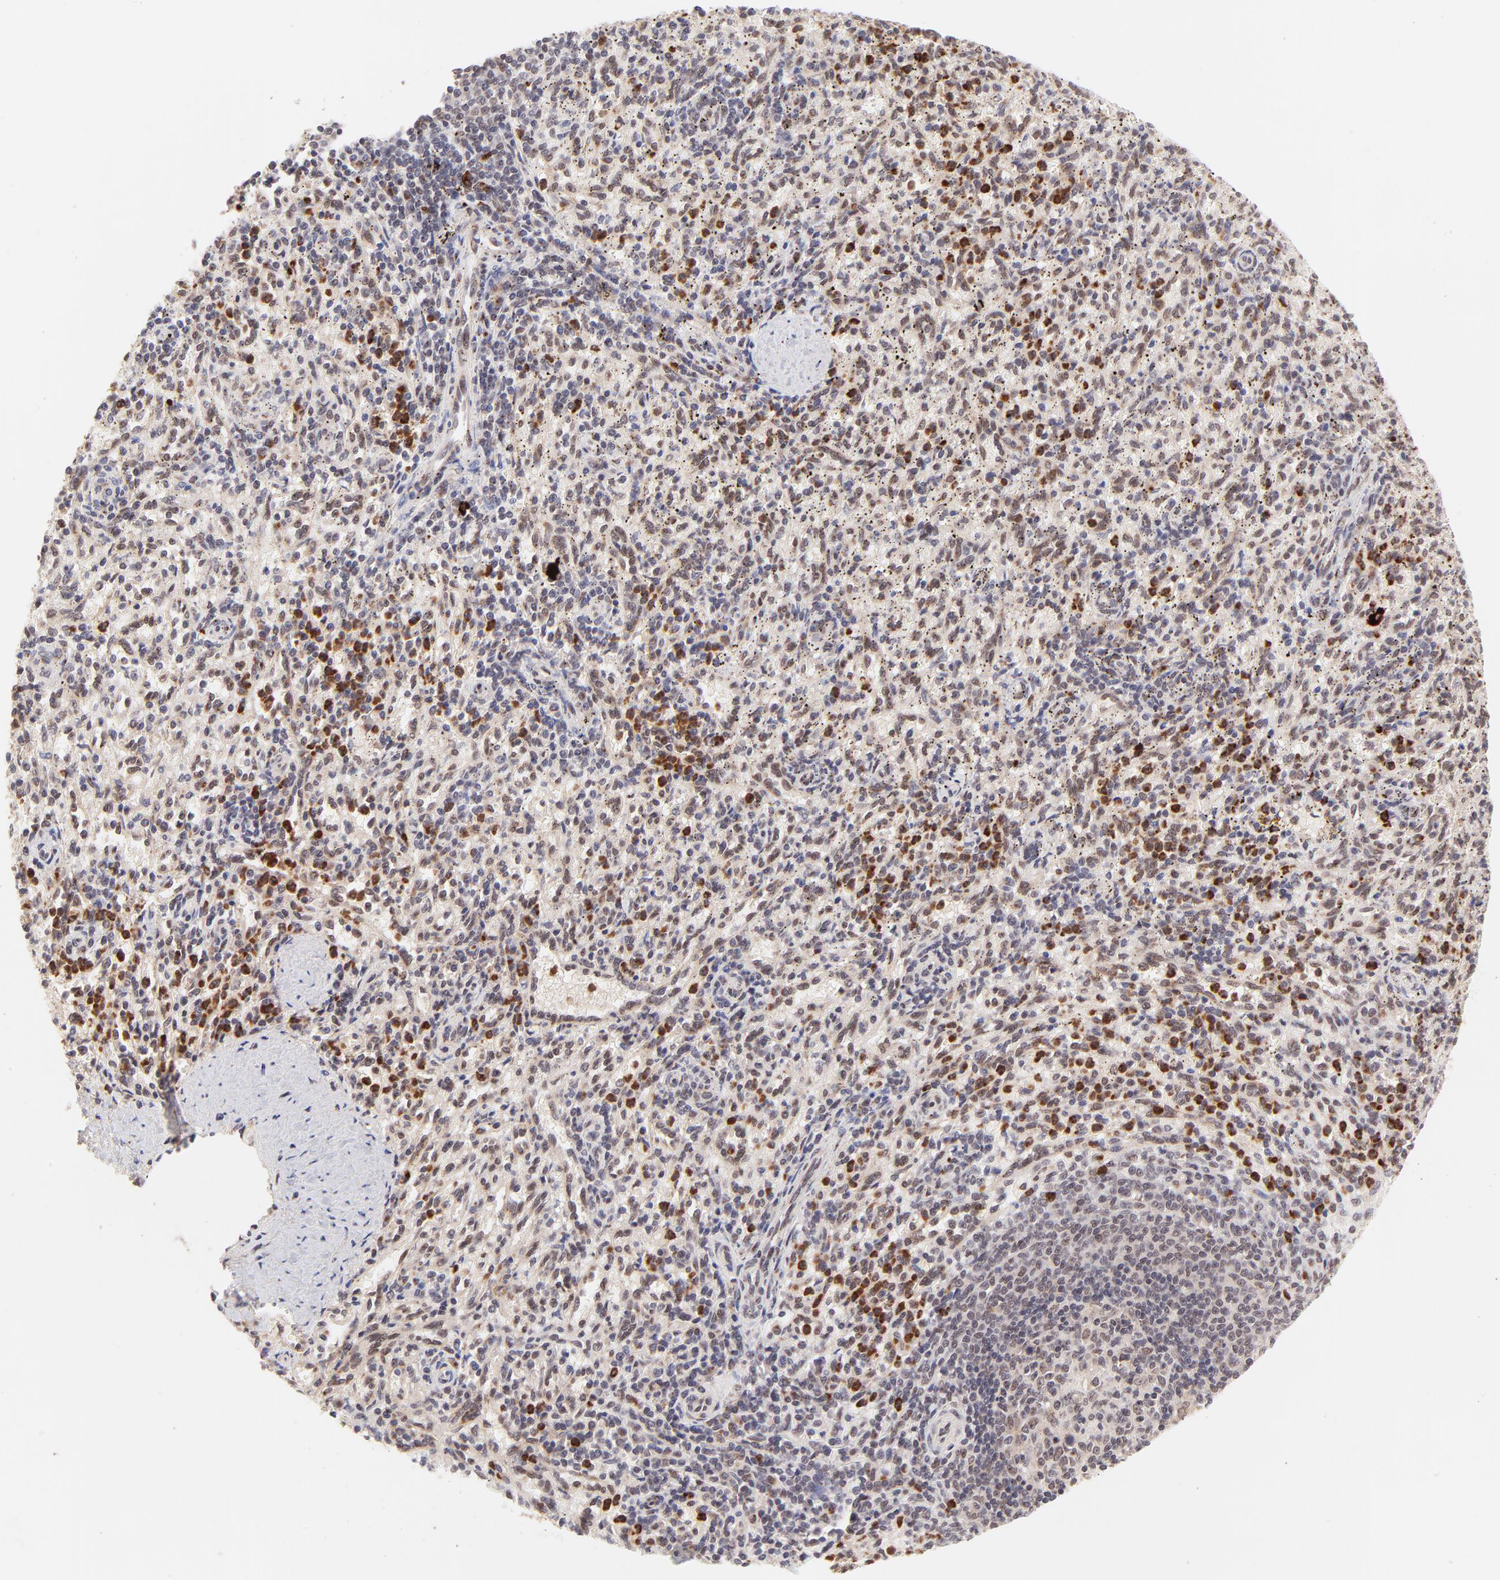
{"staining": {"intensity": "strong", "quantity": "<25%", "location": "cytoplasmic/membranous"}, "tissue": "spleen", "cell_type": "Cells in red pulp", "image_type": "normal", "snomed": [{"axis": "morphology", "description": "Normal tissue, NOS"}, {"axis": "topography", "description": "Spleen"}], "caption": "The histopathology image exhibits staining of unremarkable spleen, revealing strong cytoplasmic/membranous protein positivity (brown color) within cells in red pulp. (brown staining indicates protein expression, while blue staining denotes nuclei).", "gene": "MED12", "patient": {"sex": "female", "age": 10}}